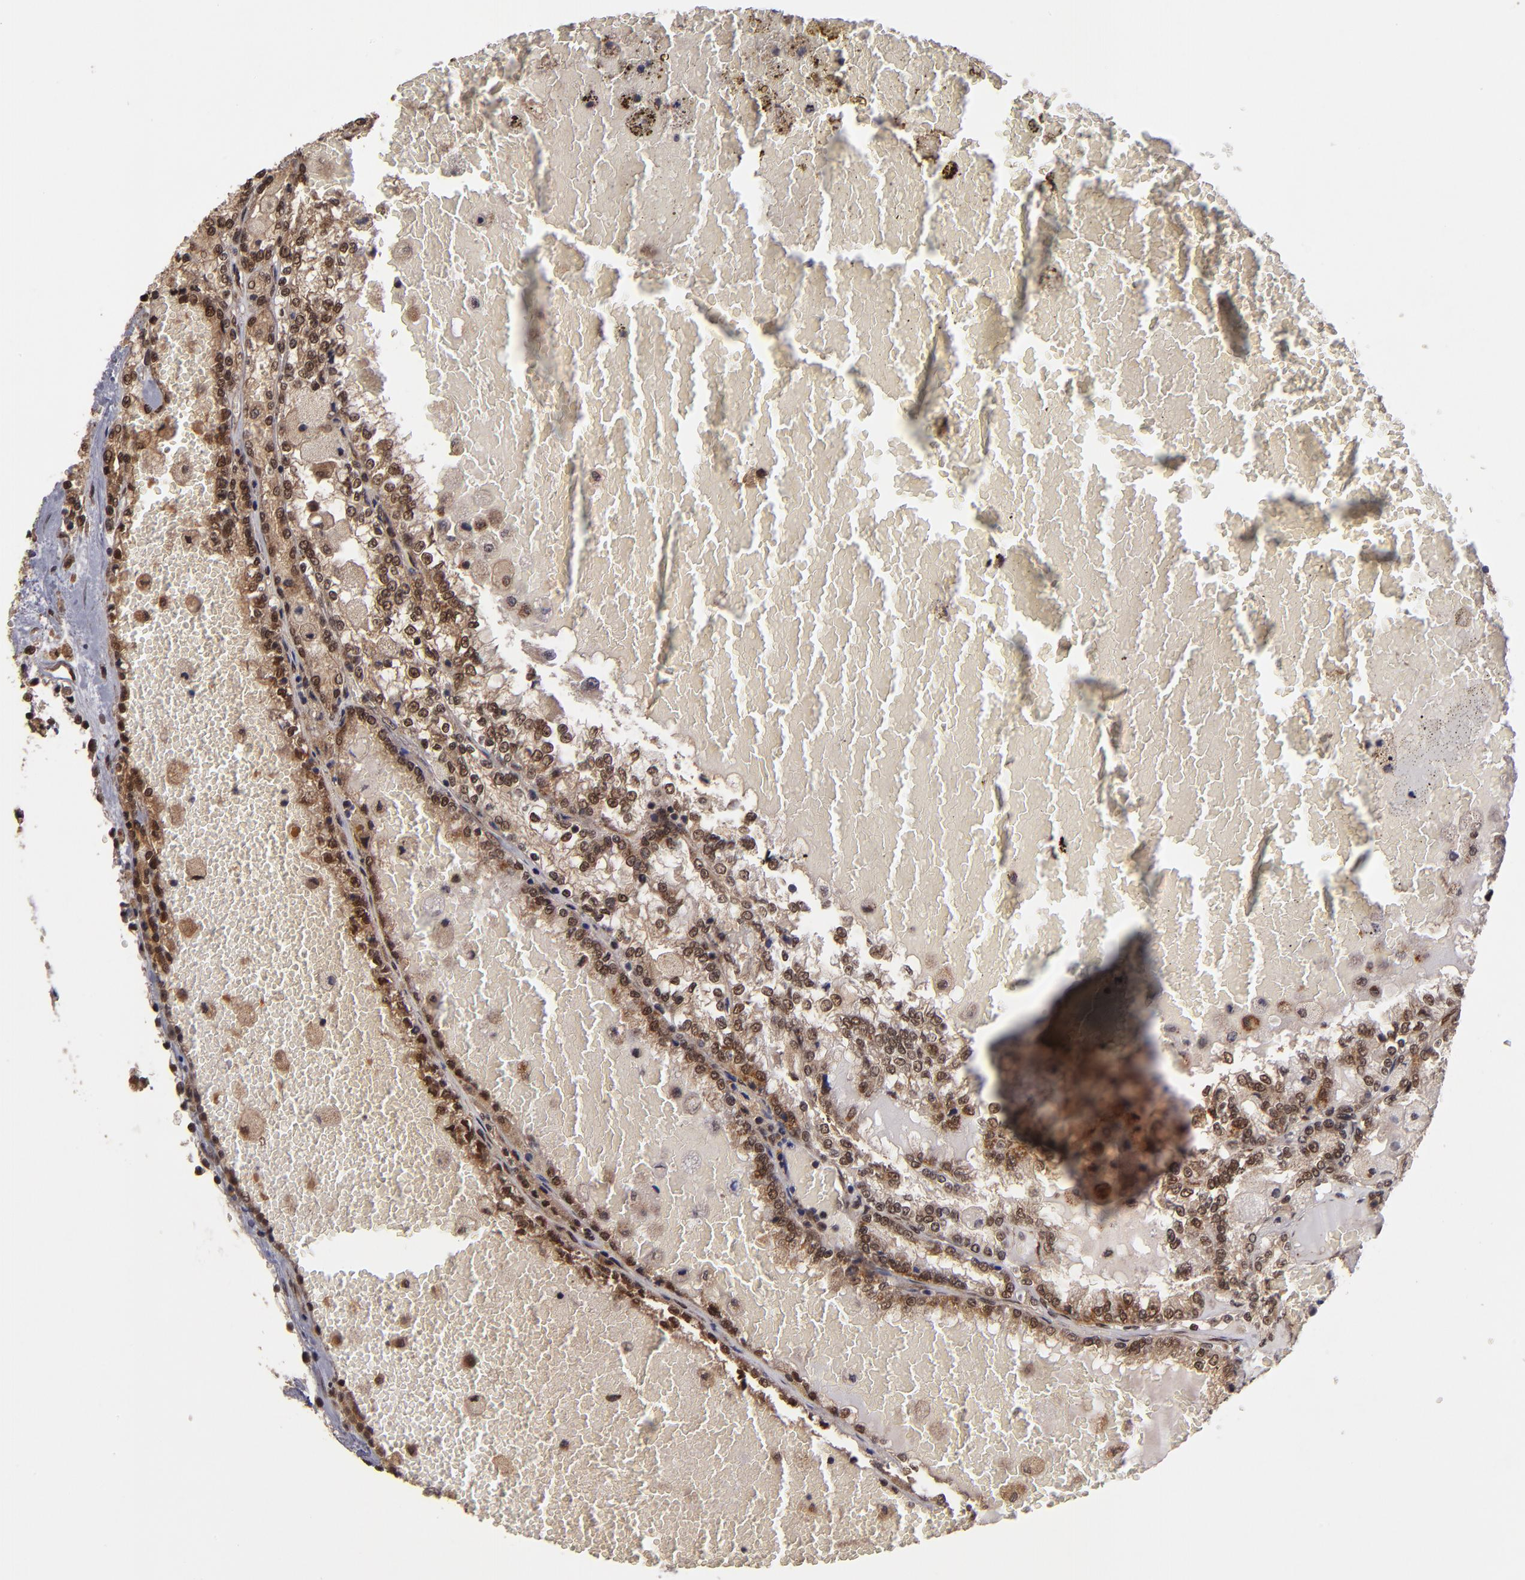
{"staining": {"intensity": "moderate", "quantity": ">75%", "location": "cytoplasmic/membranous,nuclear"}, "tissue": "renal cancer", "cell_type": "Tumor cells", "image_type": "cancer", "snomed": [{"axis": "morphology", "description": "Adenocarcinoma, NOS"}, {"axis": "topography", "description": "Kidney"}], "caption": "A high-resolution photomicrograph shows immunohistochemistry (IHC) staining of renal adenocarcinoma, which displays moderate cytoplasmic/membranous and nuclear positivity in about >75% of tumor cells. Using DAB (3,3'-diaminobenzidine) (brown) and hematoxylin (blue) stains, captured at high magnification using brightfield microscopy.", "gene": "CUL5", "patient": {"sex": "female", "age": 56}}